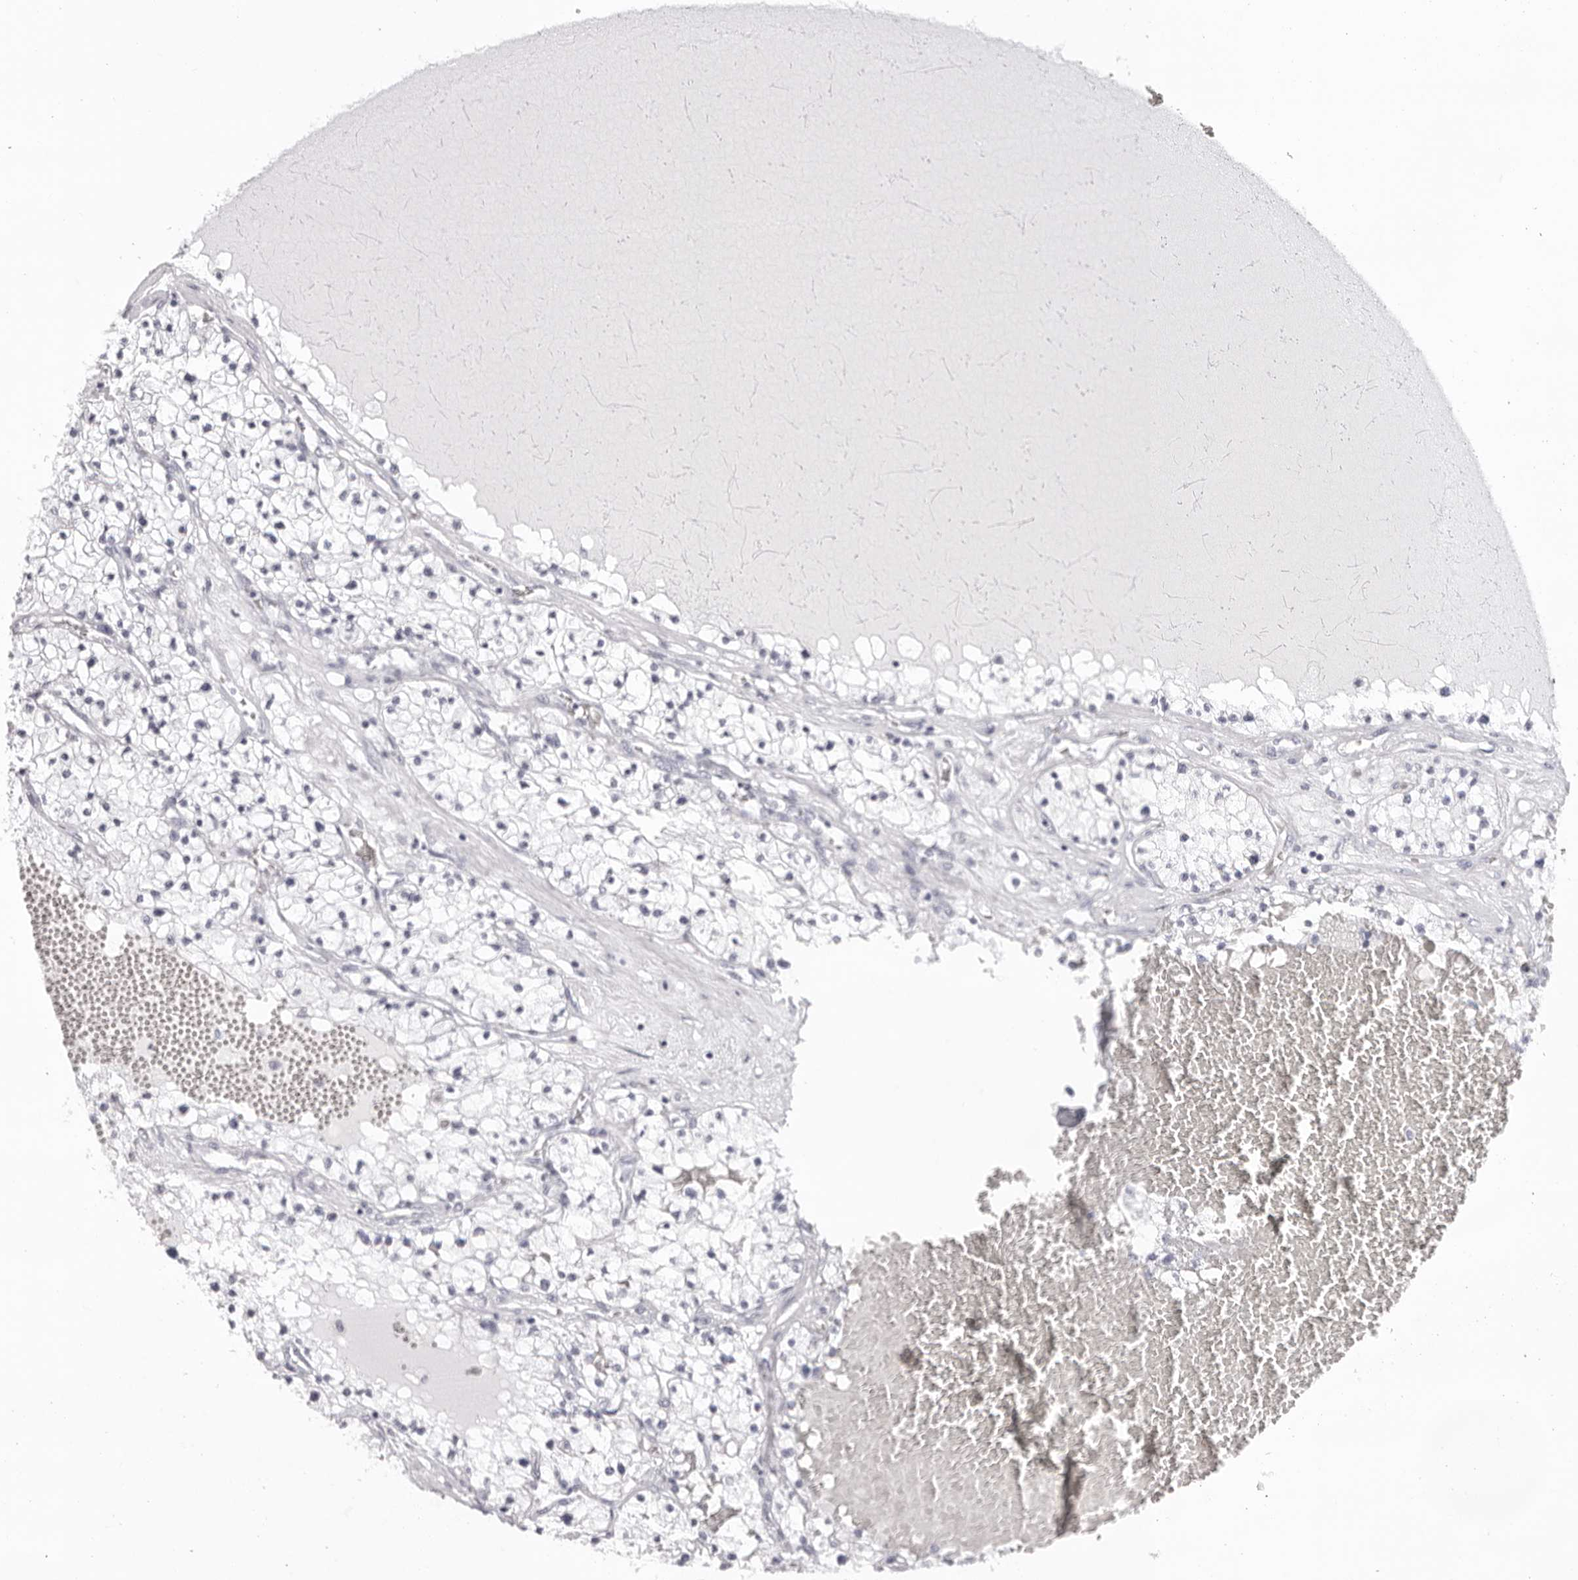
{"staining": {"intensity": "negative", "quantity": "none", "location": "none"}, "tissue": "renal cancer", "cell_type": "Tumor cells", "image_type": "cancer", "snomed": [{"axis": "morphology", "description": "Normal tissue, NOS"}, {"axis": "morphology", "description": "Adenocarcinoma, NOS"}, {"axis": "topography", "description": "Kidney"}], "caption": "This photomicrograph is of adenocarcinoma (renal) stained with IHC to label a protein in brown with the nuclei are counter-stained blue. There is no staining in tumor cells.", "gene": "CST1", "patient": {"sex": "male", "age": 68}}